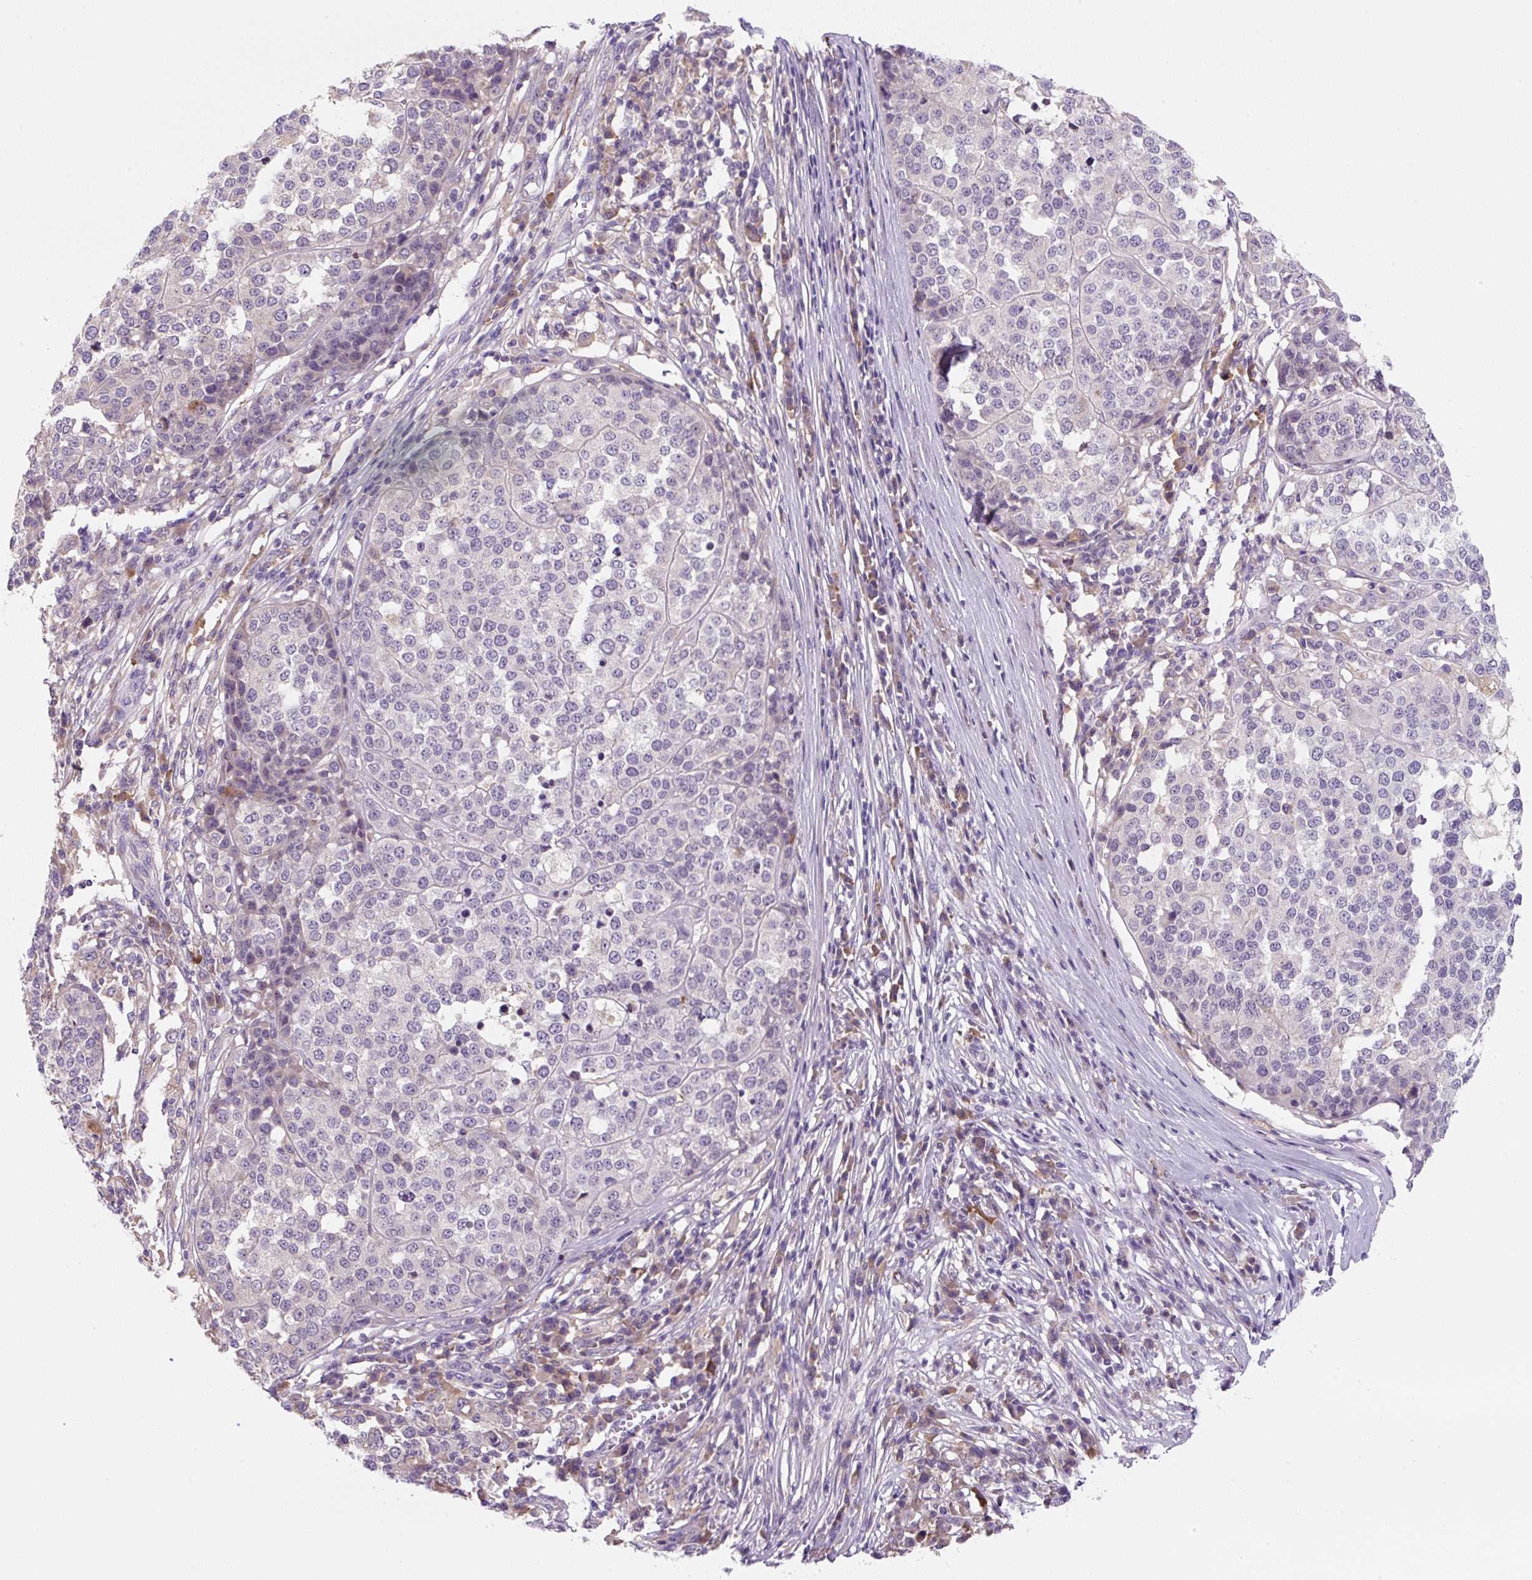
{"staining": {"intensity": "negative", "quantity": "none", "location": "none"}, "tissue": "melanoma", "cell_type": "Tumor cells", "image_type": "cancer", "snomed": [{"axis": "morphology", "description": "Malignant melanoma, Metastatic site"}, {"axis": "topography", "description": "Lymph node"}], "caption": "This photomicrograph is of malignant melanoma (metastatic site) stained with immunohistochemistry to label a protein in brown with the nuclei are counter-stained blue. There is no positivity in tumor cells.", "gene": "FZD5", "patient": {"sex": "male", "age": 44}}